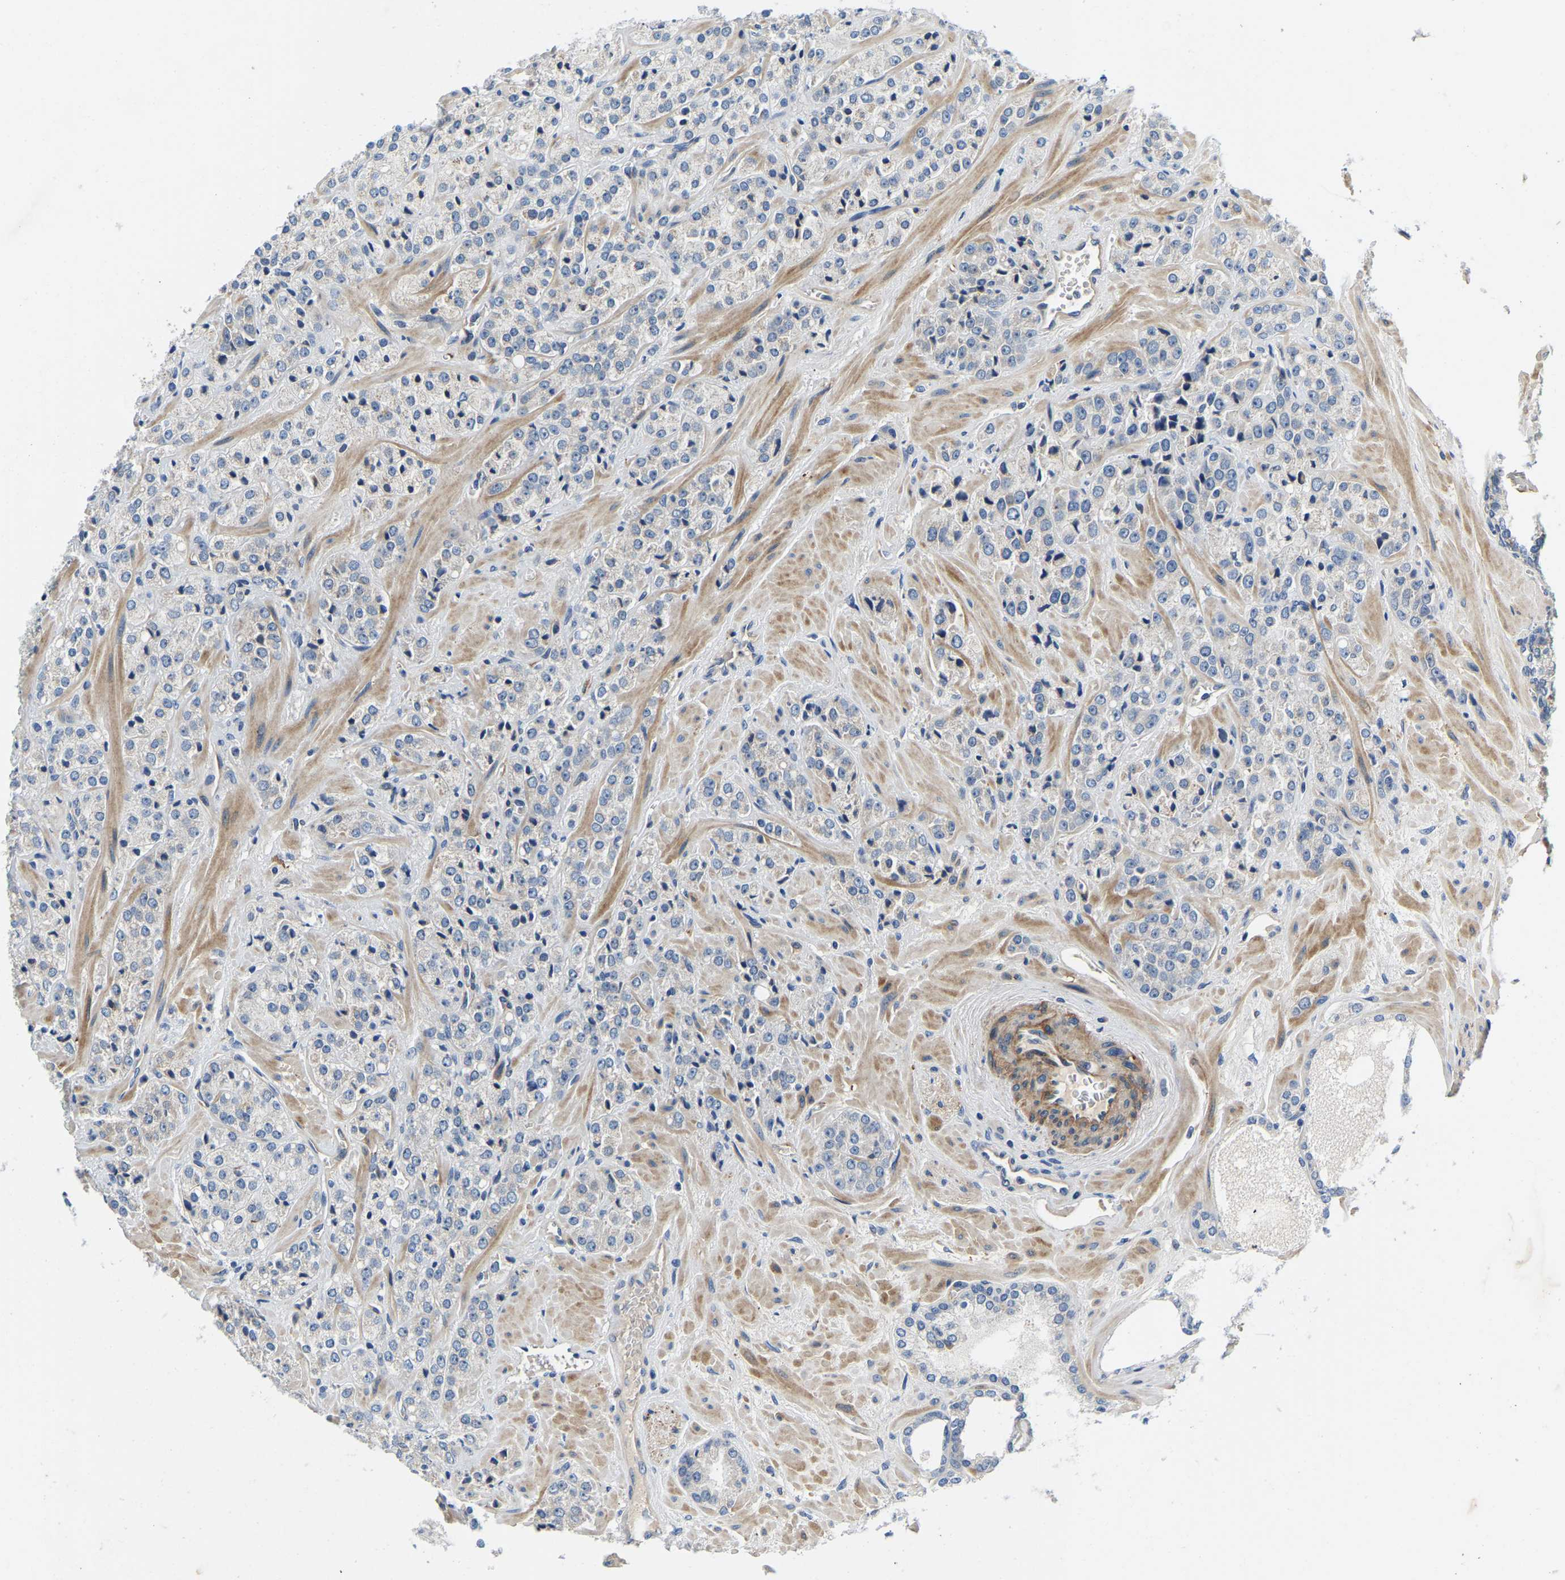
{"staining": {"intensity": "negative", "quantity": "none", "location": "none"}, "tissue": "prostate cancer", "cell_type": "Tumor cells", "image_type": "cancer", "snomed": [{"axis": "morphology", "description": "Adenocarcinoma, High grade"}, {"axis": "topography", "description": "Prostate"}], "caption": "DAB (3,3'-diaminobenzidine) immunohistochemical staining of high-grade adenocarcinoma (prostate) exhibits no significant staining in tumor cells.", "gene": "LIAS", "patient": {"sex": "male", "age": 64}}